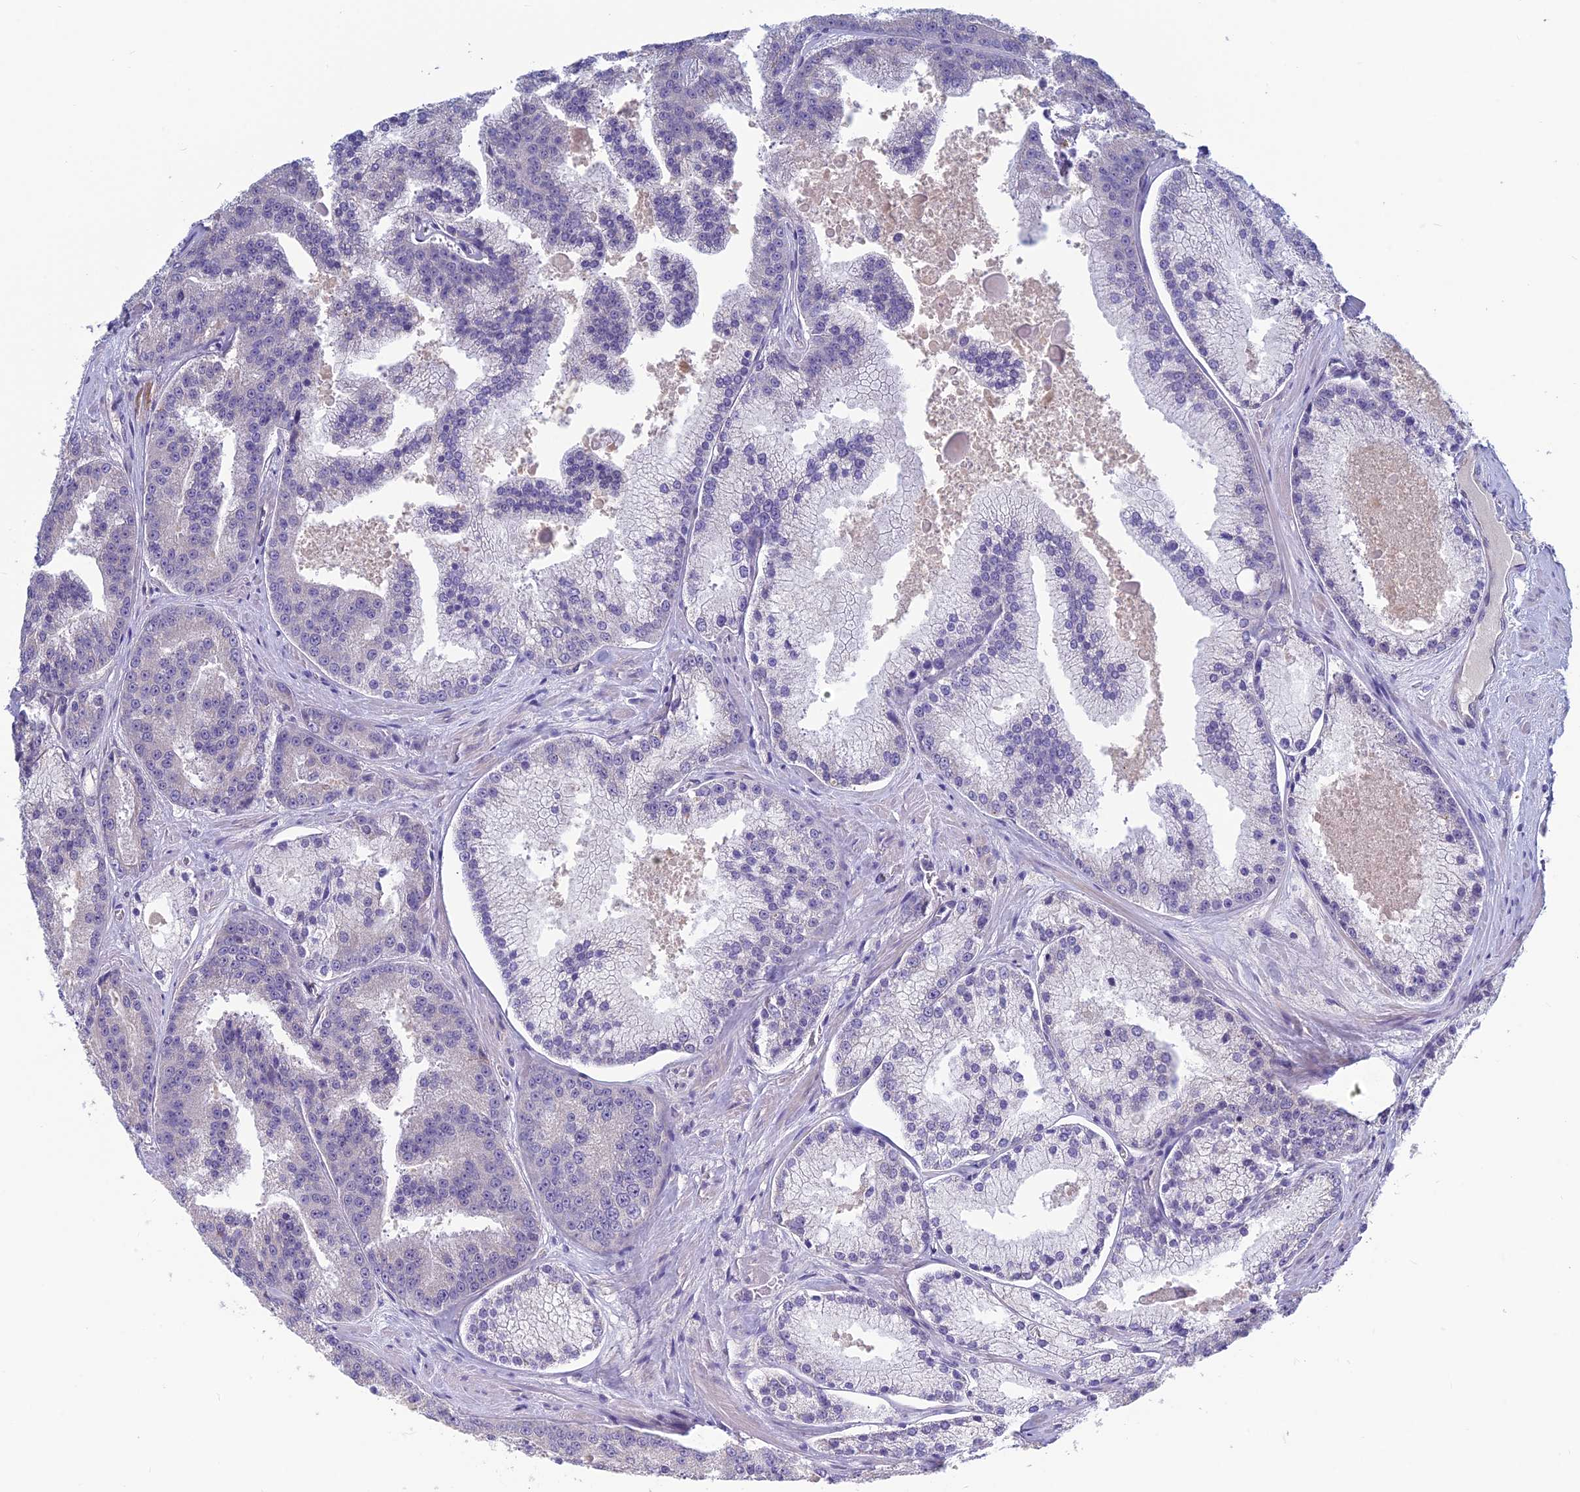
{"staining": {"intensity": "negative", "quantity": "none", "location": "none"}, "tissue": "prostate cancer", "cell_type": "Tumor cells", "image_type": "cancer", "snomed": [{"axis": "morphology", "description": "Adenocarcinoma, High grade"}, {"axis": "topography", "description": "Prostate"}], "caption": "Immunohistochemistry (IHC) photomicrograph of adenocarcinoma (high-grade) (prostate) stained for a protein (brown), which reveals no positivity in tumor cells.", "gene": "HECA", "patient": {"sex": "male", "age": 61}}